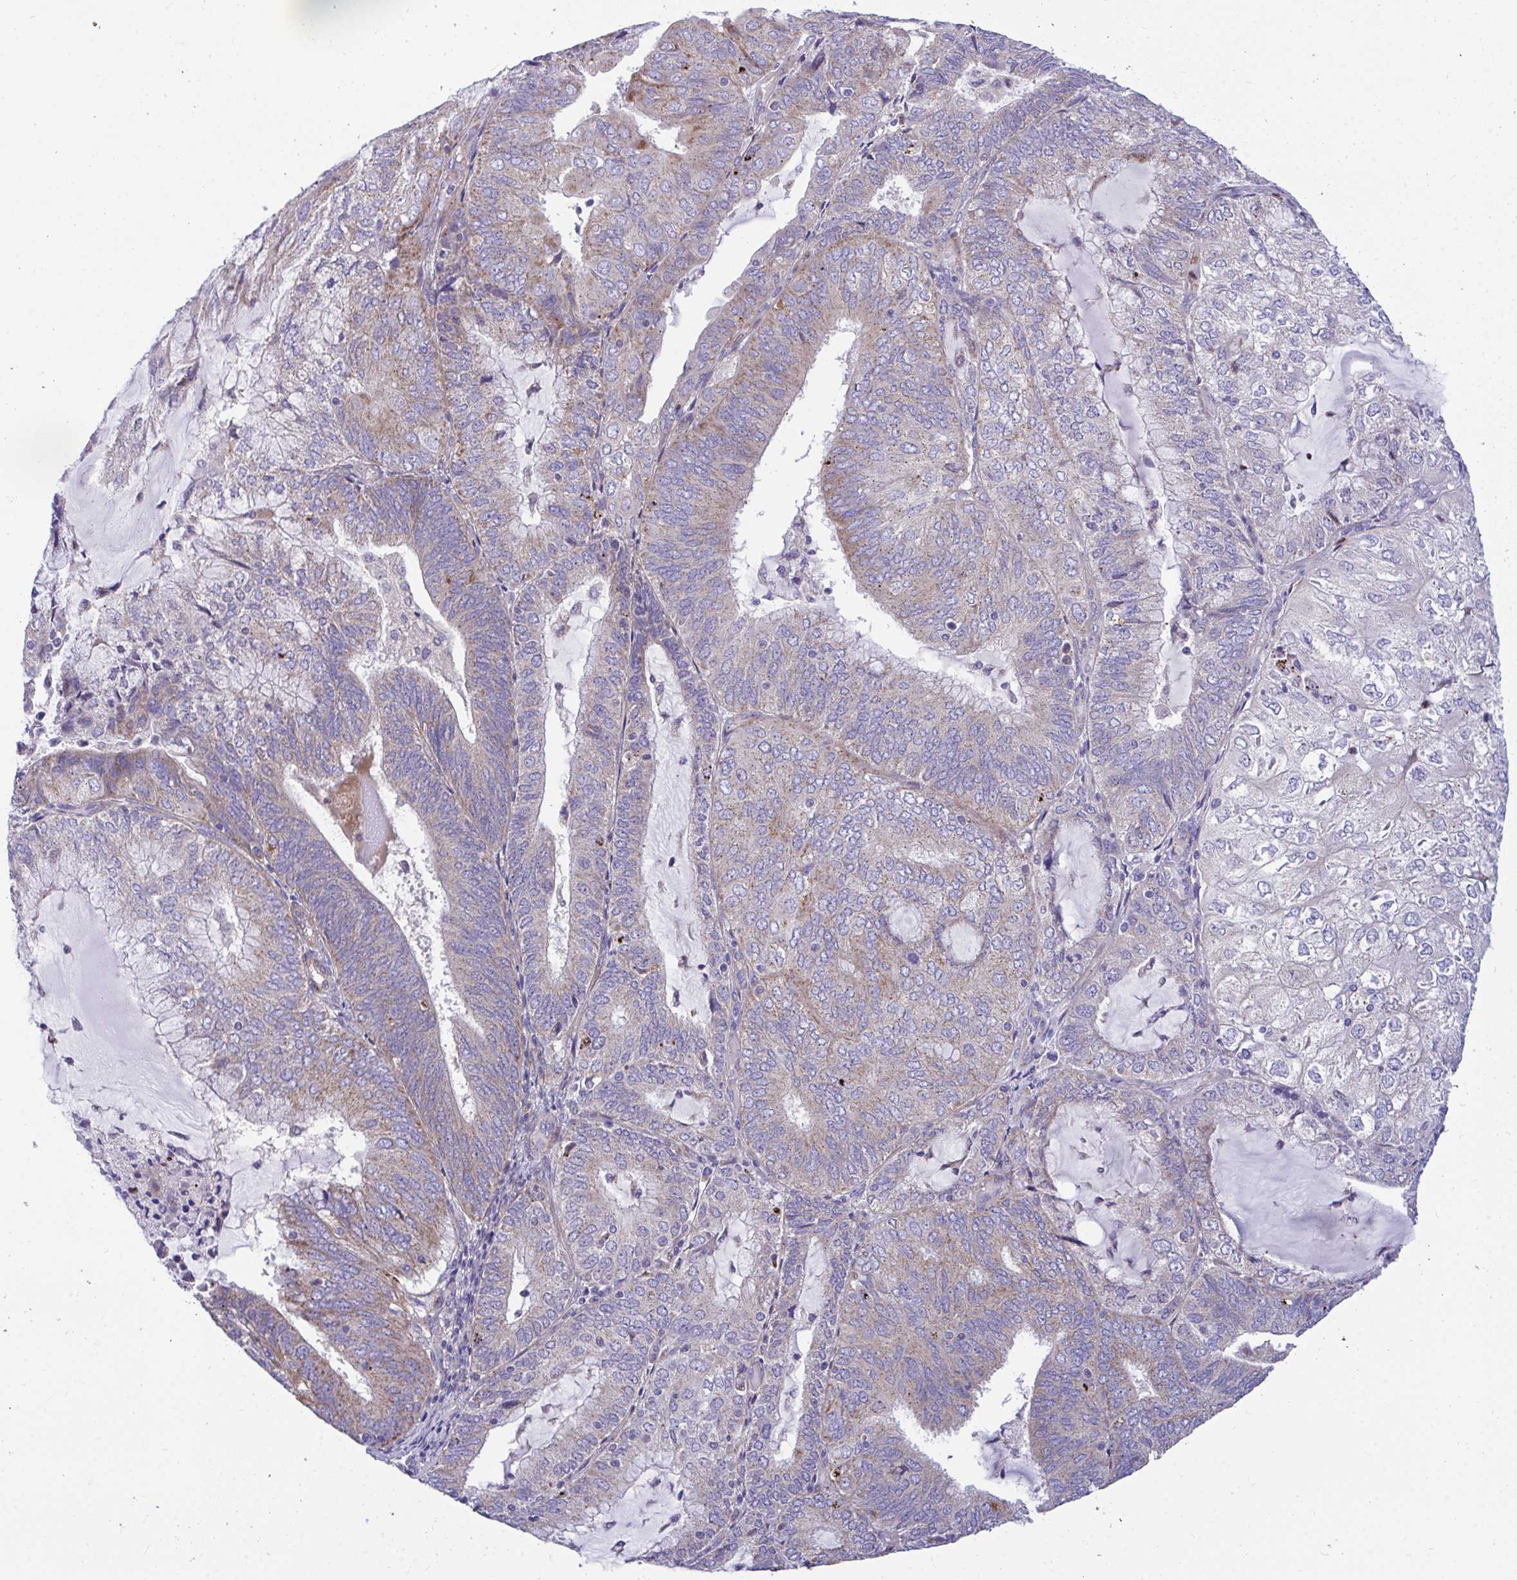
{"staining": {"intensity": "moderate", "quantity": "25%-75%", "location": "cytoplasmic/membranous"}, "tissue": "endometrial cancer", "cell_type": "Tumor cells", "image_type": "cancer", "snomed": [{"axis": "morphology", "description": "Adenocarcinoma, NOS"}, {"axis": "topography", "description": "Endometrium"}], "caption": "DAB (3,3'-diaminobenzidine) immunohistochemical staining of endometrial cancer shows moderate cytoplasmic/membranous protein positivity in approximately 25%-75% of tumor cells.", "gene": "MRPS16", "patient": {"sex": "female", "age": 81}}